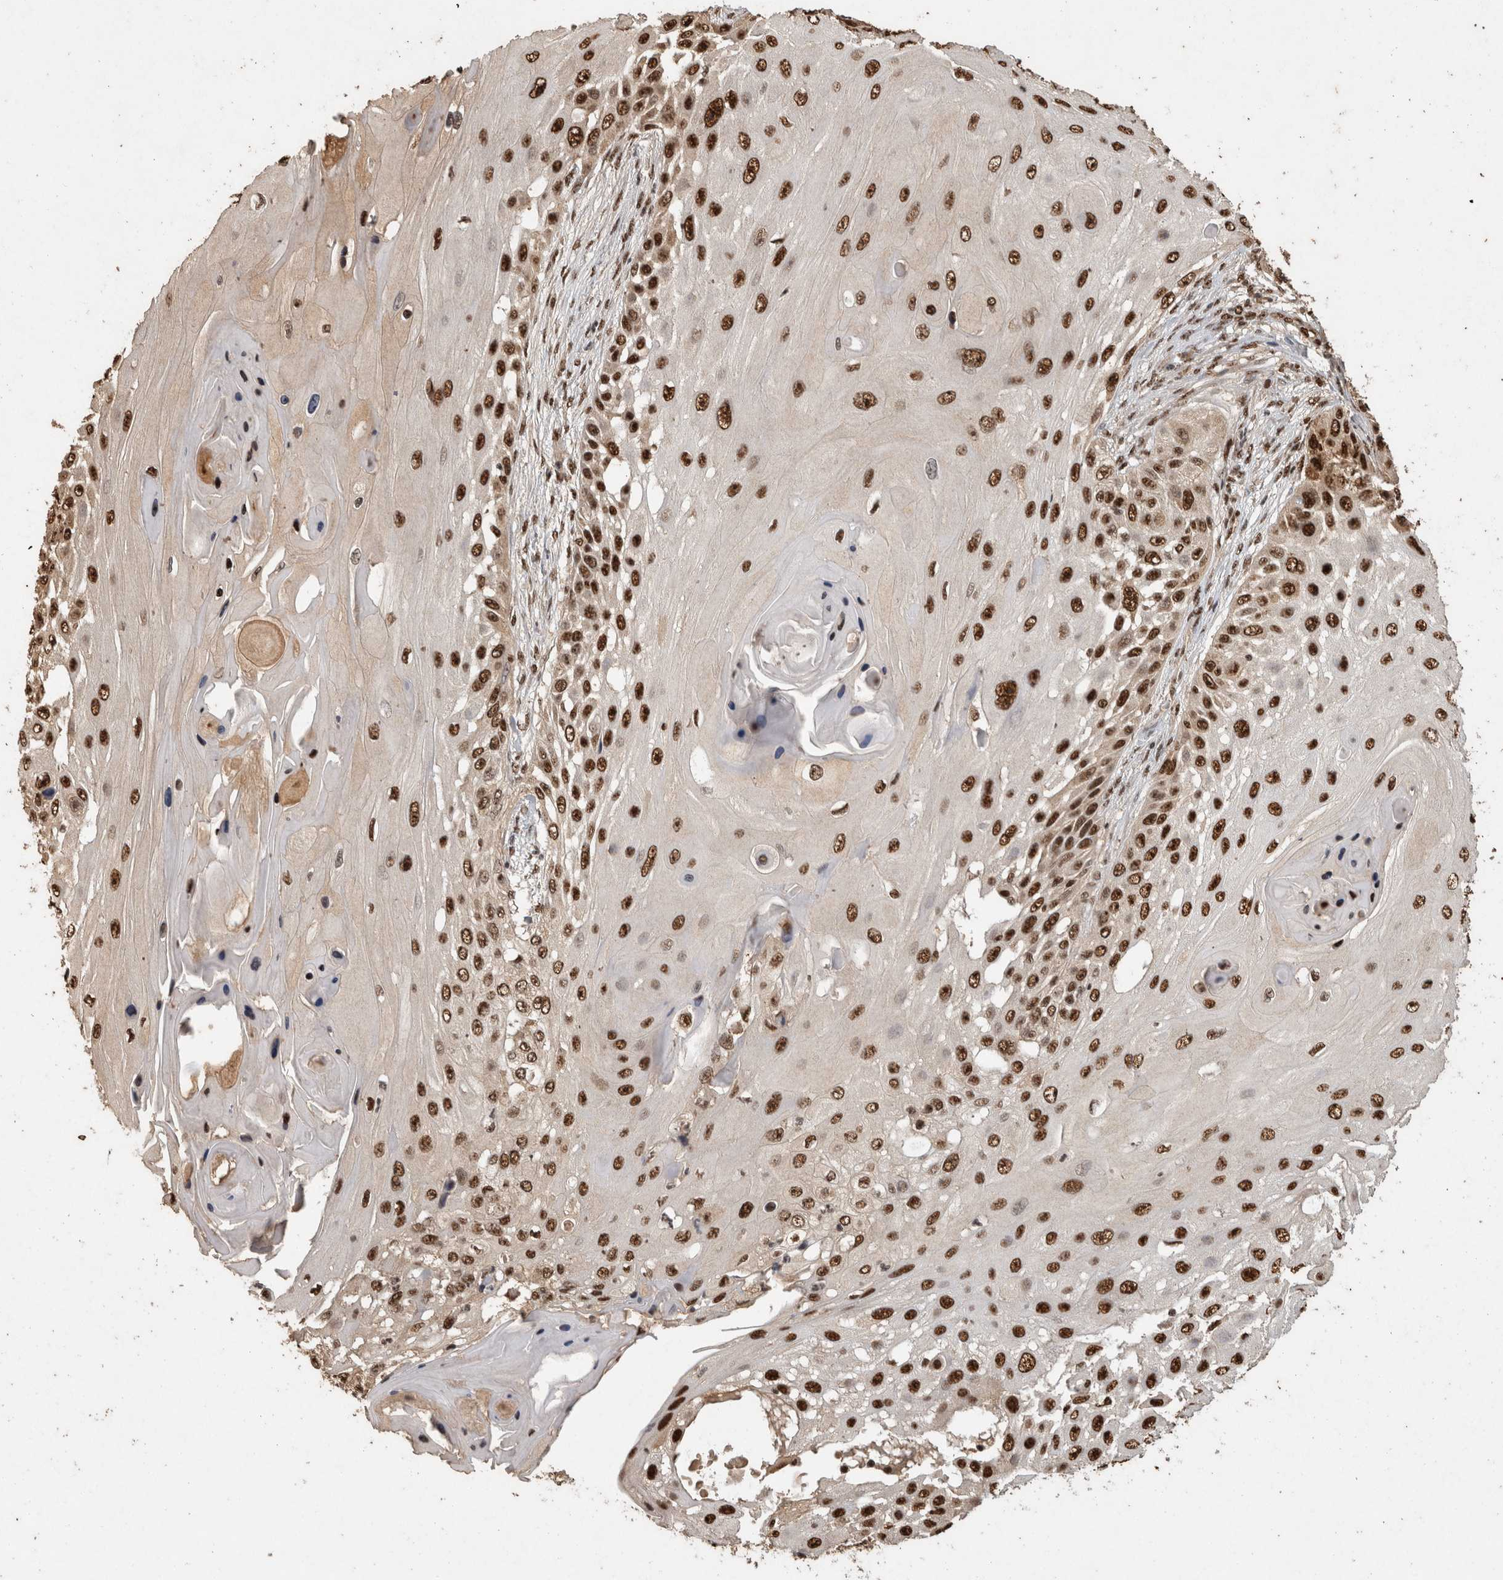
{"staining": {"intensity": "strong", "quantity": ">75%", "location": "nuclear"}, "tissue": "skin cancer", "cell_type": "Tumor cells", "image_type": "cancer", "snomed": [{"axis": "morphology", "description": "Squamous cell carcinoma, NOS"}, {"axis": "topography", "description": "Skin"}], "caption": "Human squamous cell carcinoma (skin) stained with a protein marker exhibits strong staining in tumor cells.", "gene": "RAD50", "patient": {"sex": "female", "age": 44}}